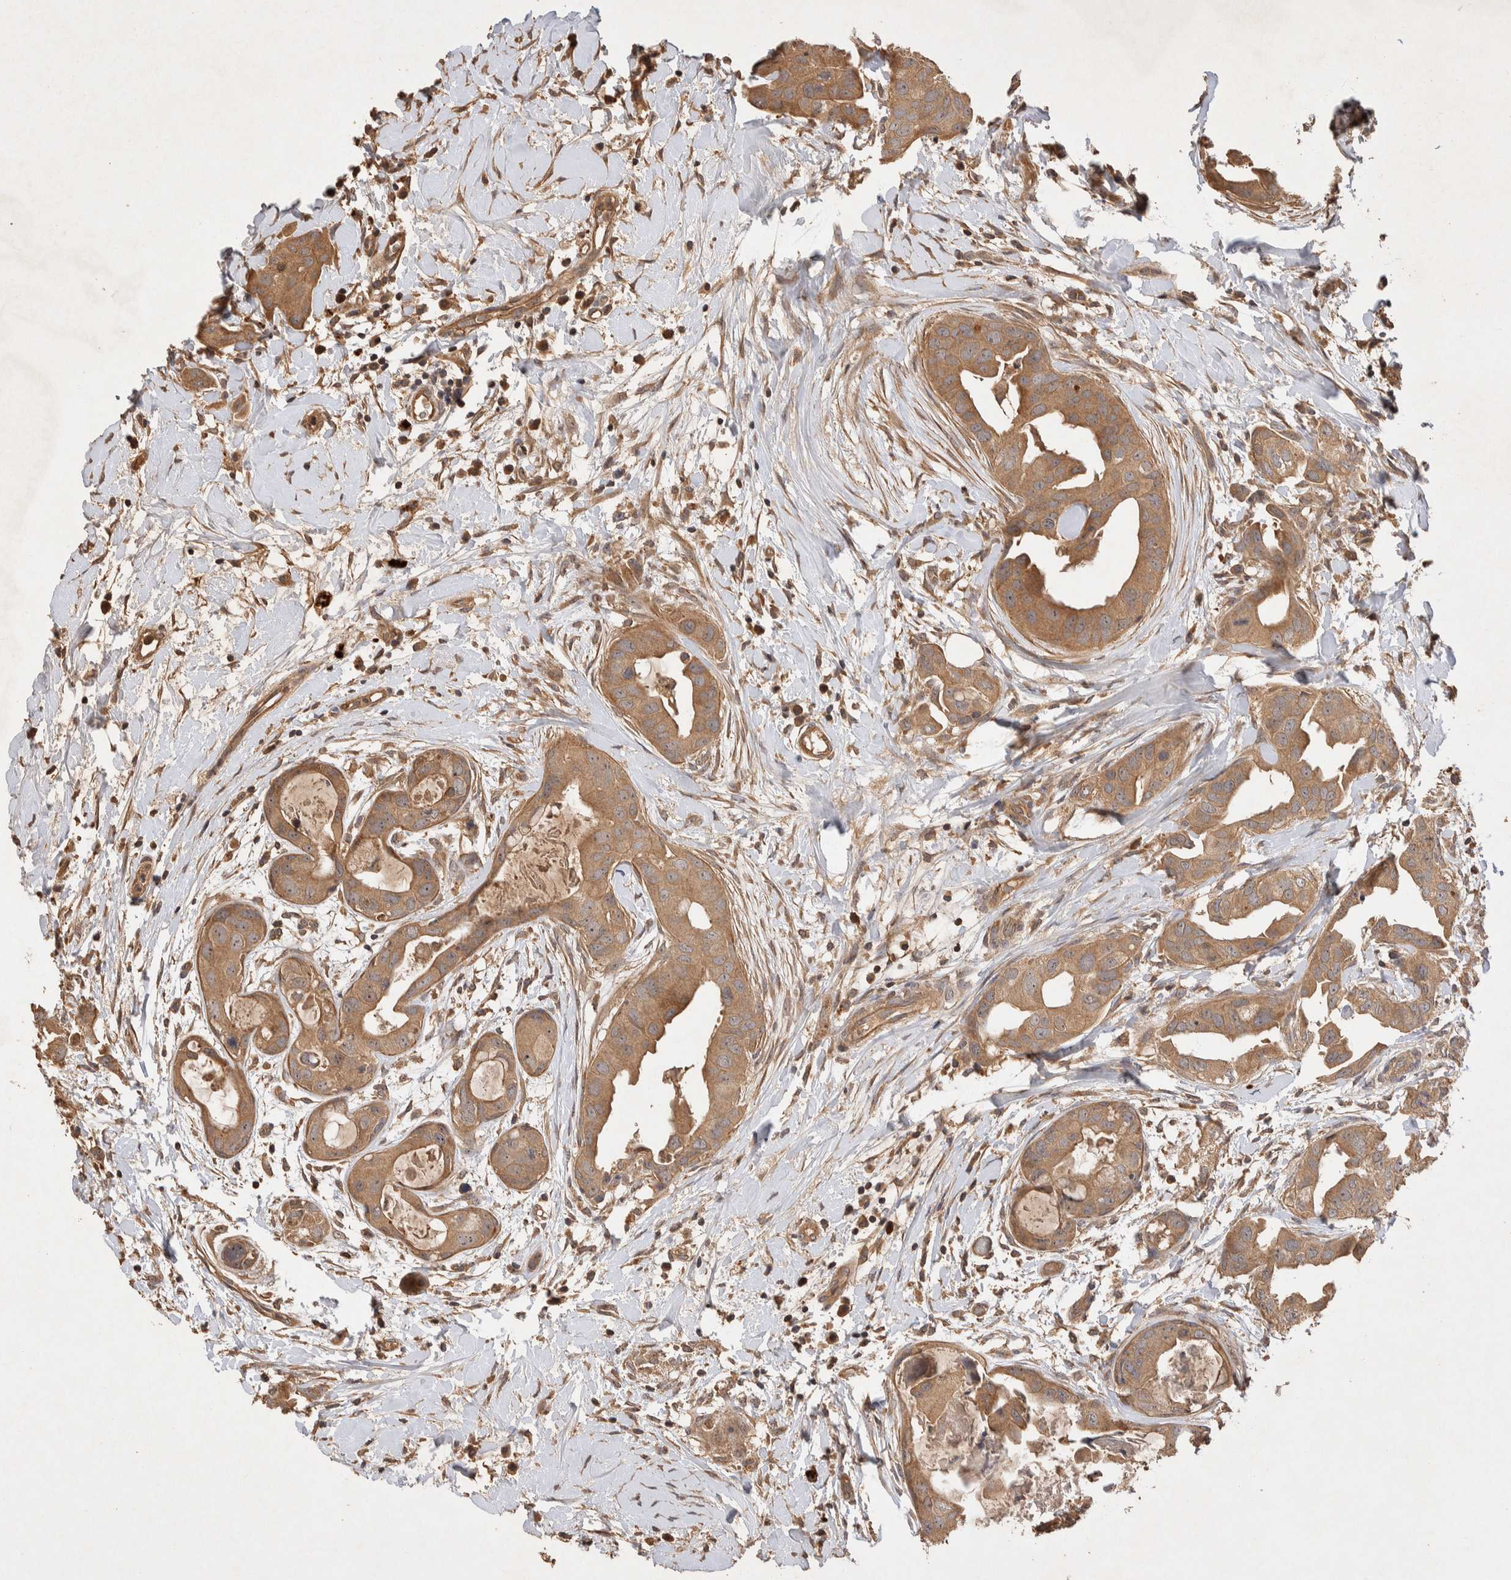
{"staining": {"intensity": "moderate", "quantity": ">75%", "location": "cytoplasmic/membranous"}, "tissue": "breast cancer", "cell_type": "Tumor cells", "image_type": "cancer", "snomed": [{"axis": "morphology", "description": "Duct carcinoma"}, {"axis": "topography", "description": "Breast"}], "caption": "Human breast infiltrating ductal carcinoma stained with a protein marker displays moderate staining in tumor cells.", "gene": "NSMAF", "patient": {"sex": "female", "age": 40}}